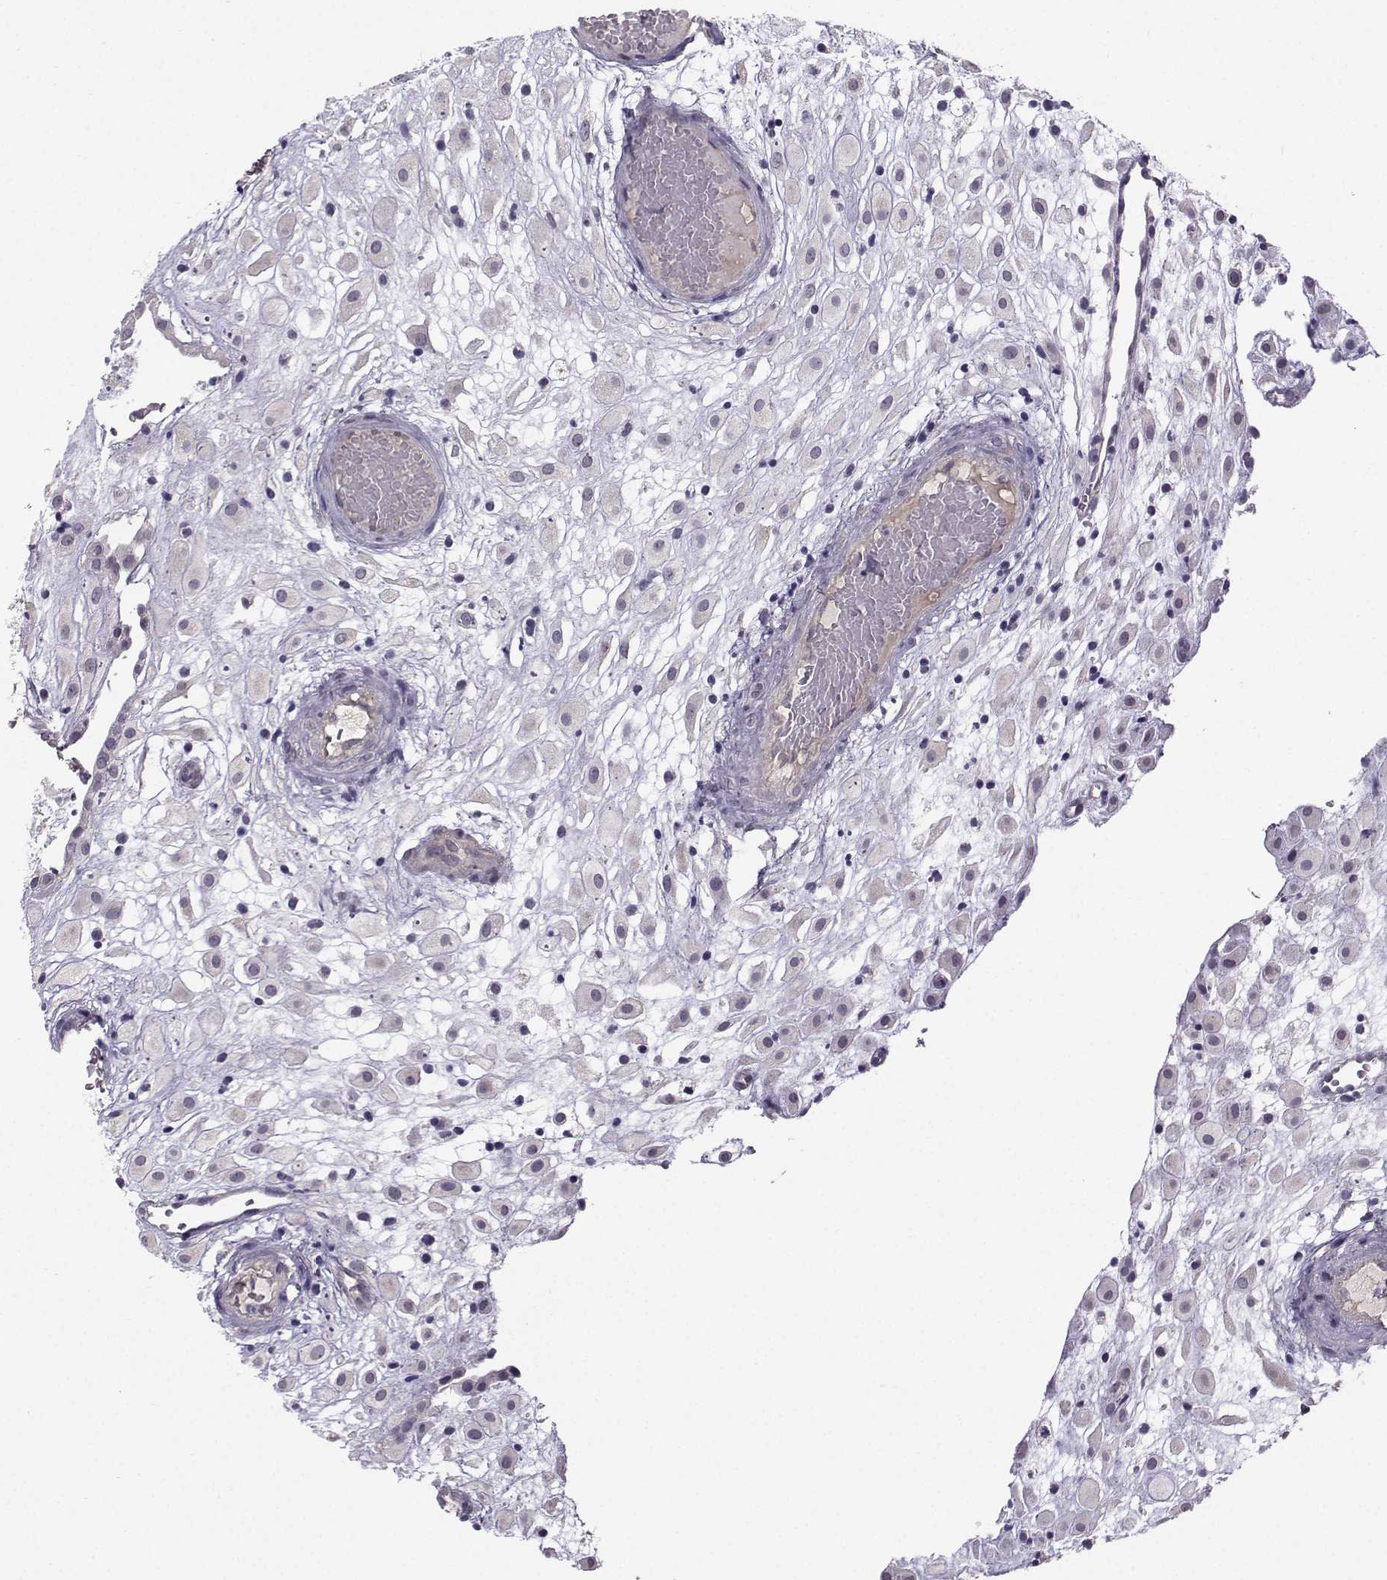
{"staining": {"intensity": "negative", "quantity": "none", "location": "none"}, "tissue": "placenta", "cell_type": "Decidual cells", "image_type": "normal", "snomed": [{"axis": "morphology", "description": "Normal tissue, NOS"}, {"axis": "topography", "description": "Placenta"}], "caption": "This image is of normal placenta stained with immunohistochemistry (IHC) to label a protein in brown with the nuclei are counter-stained blue. There is no expression in decidual cells.", "gene": "TSPYL5", "patient": {"sex": "female", "age": 24}}